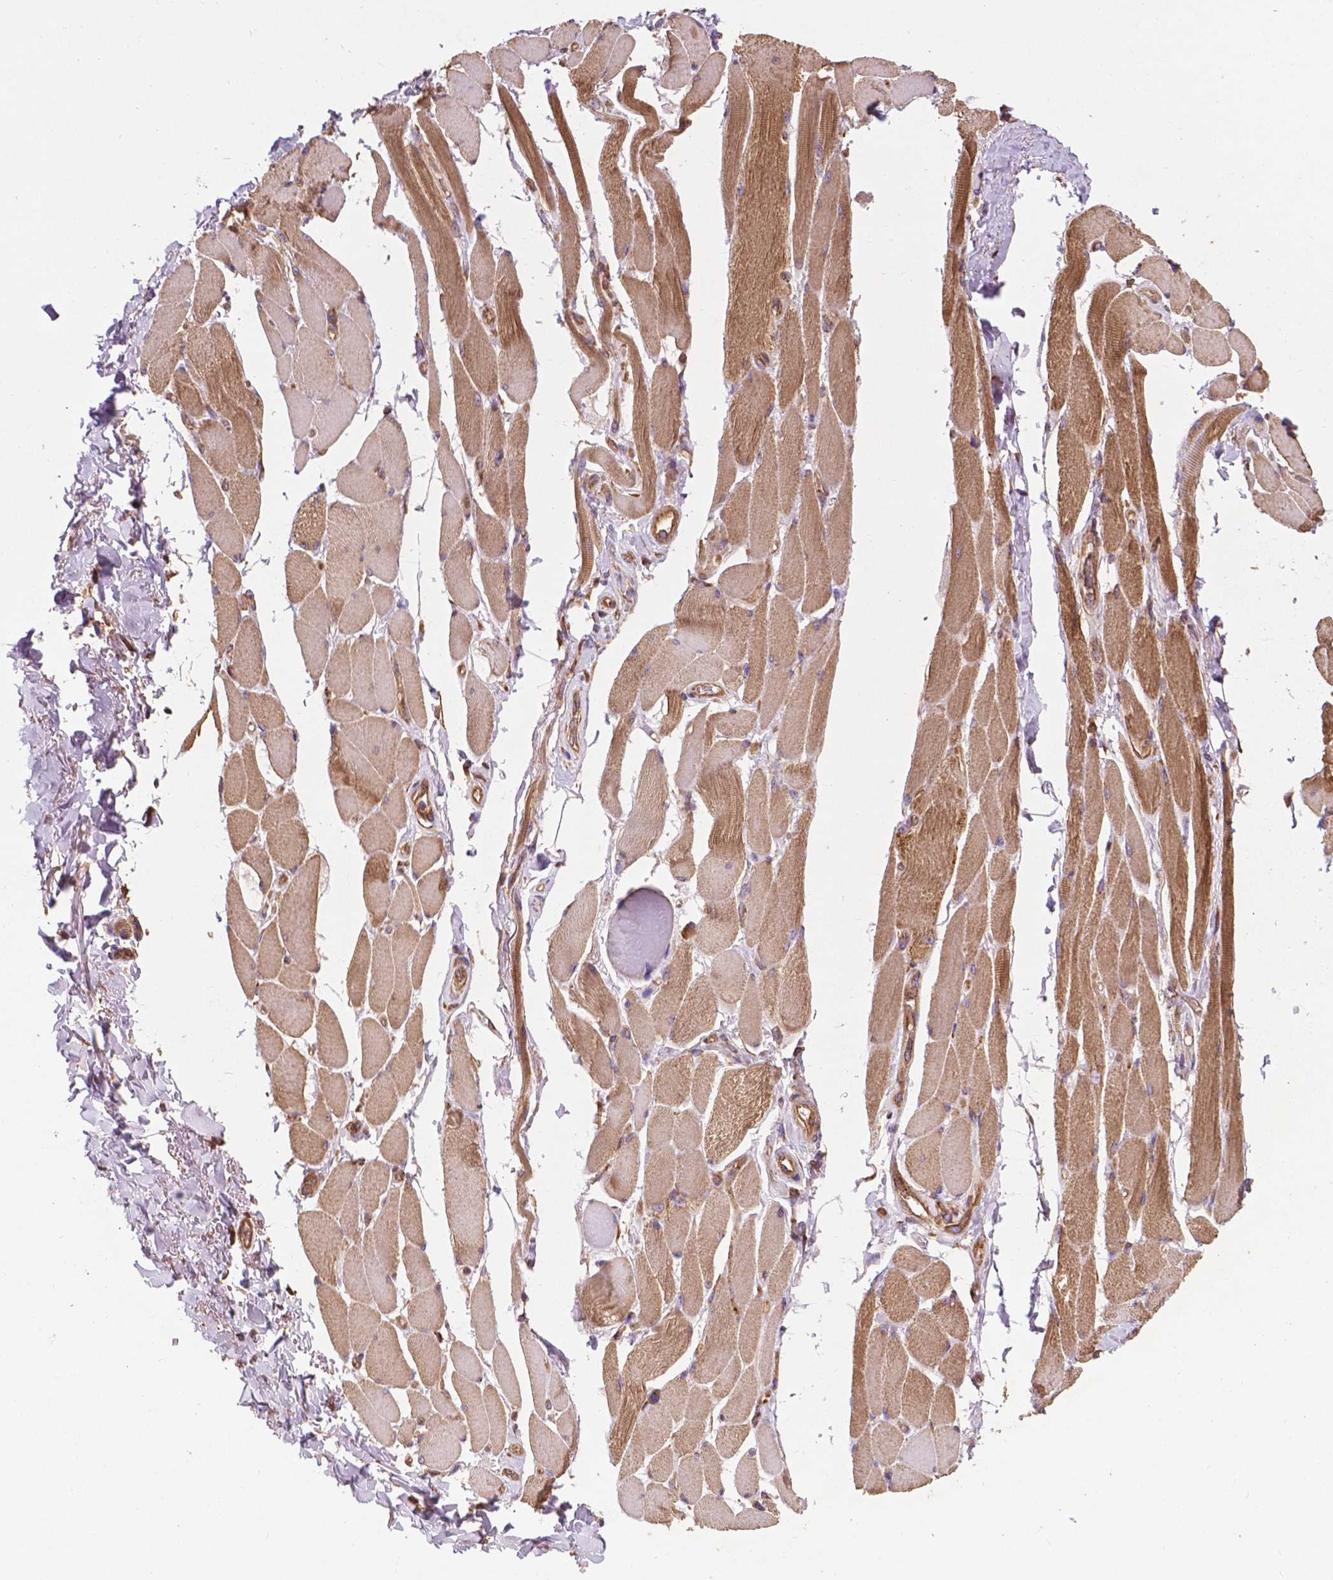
{"staining": {"intensity": "moderate", "quantity": ">75%", "location": "cytoplasmic/membranous"}, "tissue": "skeletal muscle", "cell_type": "Myocytes", "image_type": "normal", "snomed": [{"axis": "morphology", "description": "Normal tissue, NOS"}, {"axis": "topography", "description": "Skeletal muscle"}, {"axis": "topography", "description": "Anal"}, {"axis": "topography", "description": "Peripheral nerve tissue"}], "caption": "Protein expression analysis of unremarkable skeletal muscle exhibits moderate cytoplasmic/membranous positivity in approximately >75% of myocytes.", "gene": "CCDC71L", "patient": {"sex": "male", "age": 53}}